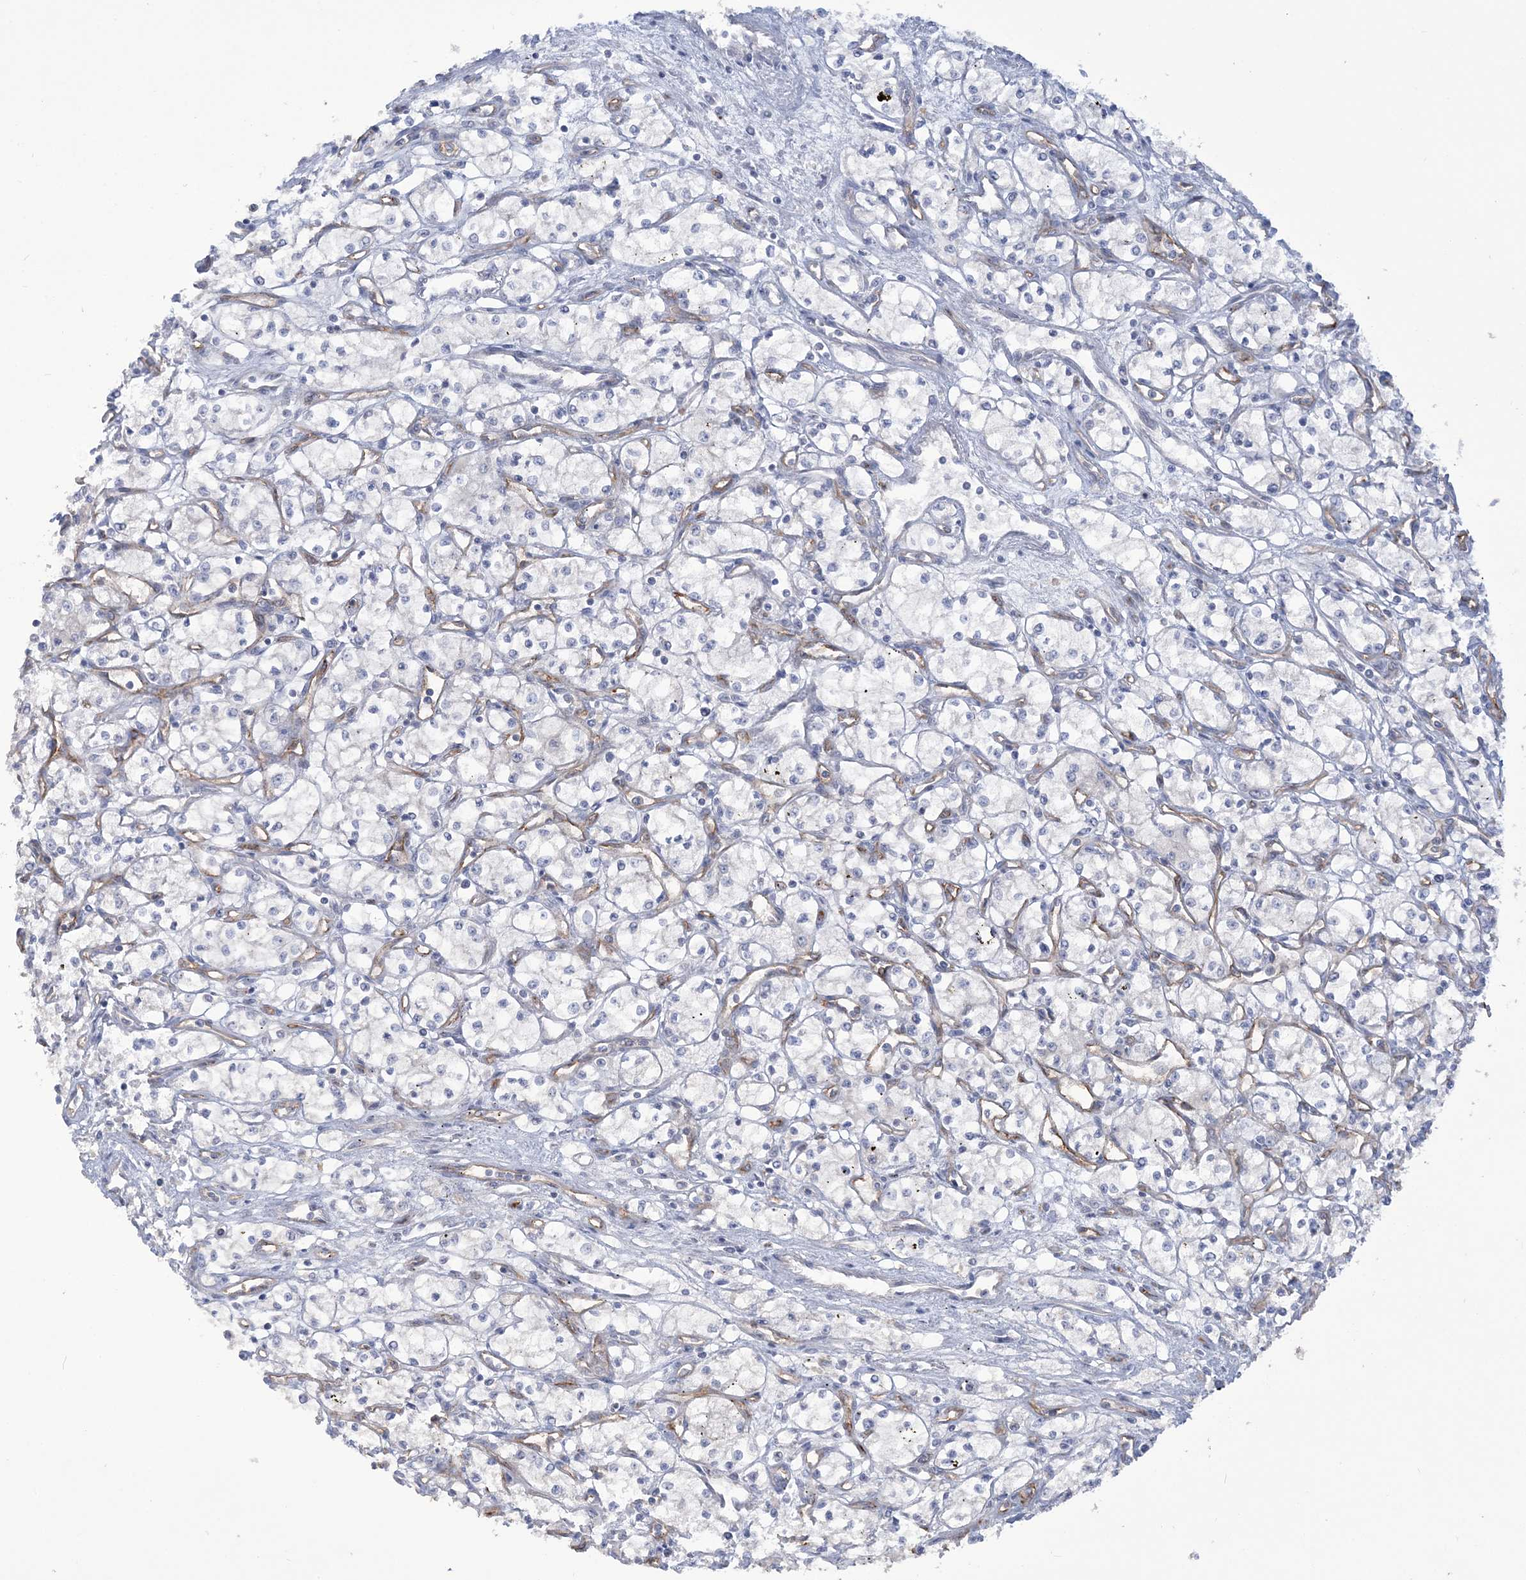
{"staining": {"intensity": "negative", "quantity": "none", "location": "none"}, "tissue": "renal cancer", "cell_type": "Tumor cells", "image_type": "cancer", "snomed": [{"axis": "morphology", "description": "Adenocarcinoma, NOS"}, {"axis": "topography", "description": "Kidney"}], "caption": "The micrograph shows no staining of tumor cells in adenocarcinoma (renal). (DAB (3,3'-diaminobenzidine) immunohistochemistry (IHC), high magnification).", "gene": "FARSB", "patient": {"sex": "male", "age": 59}}